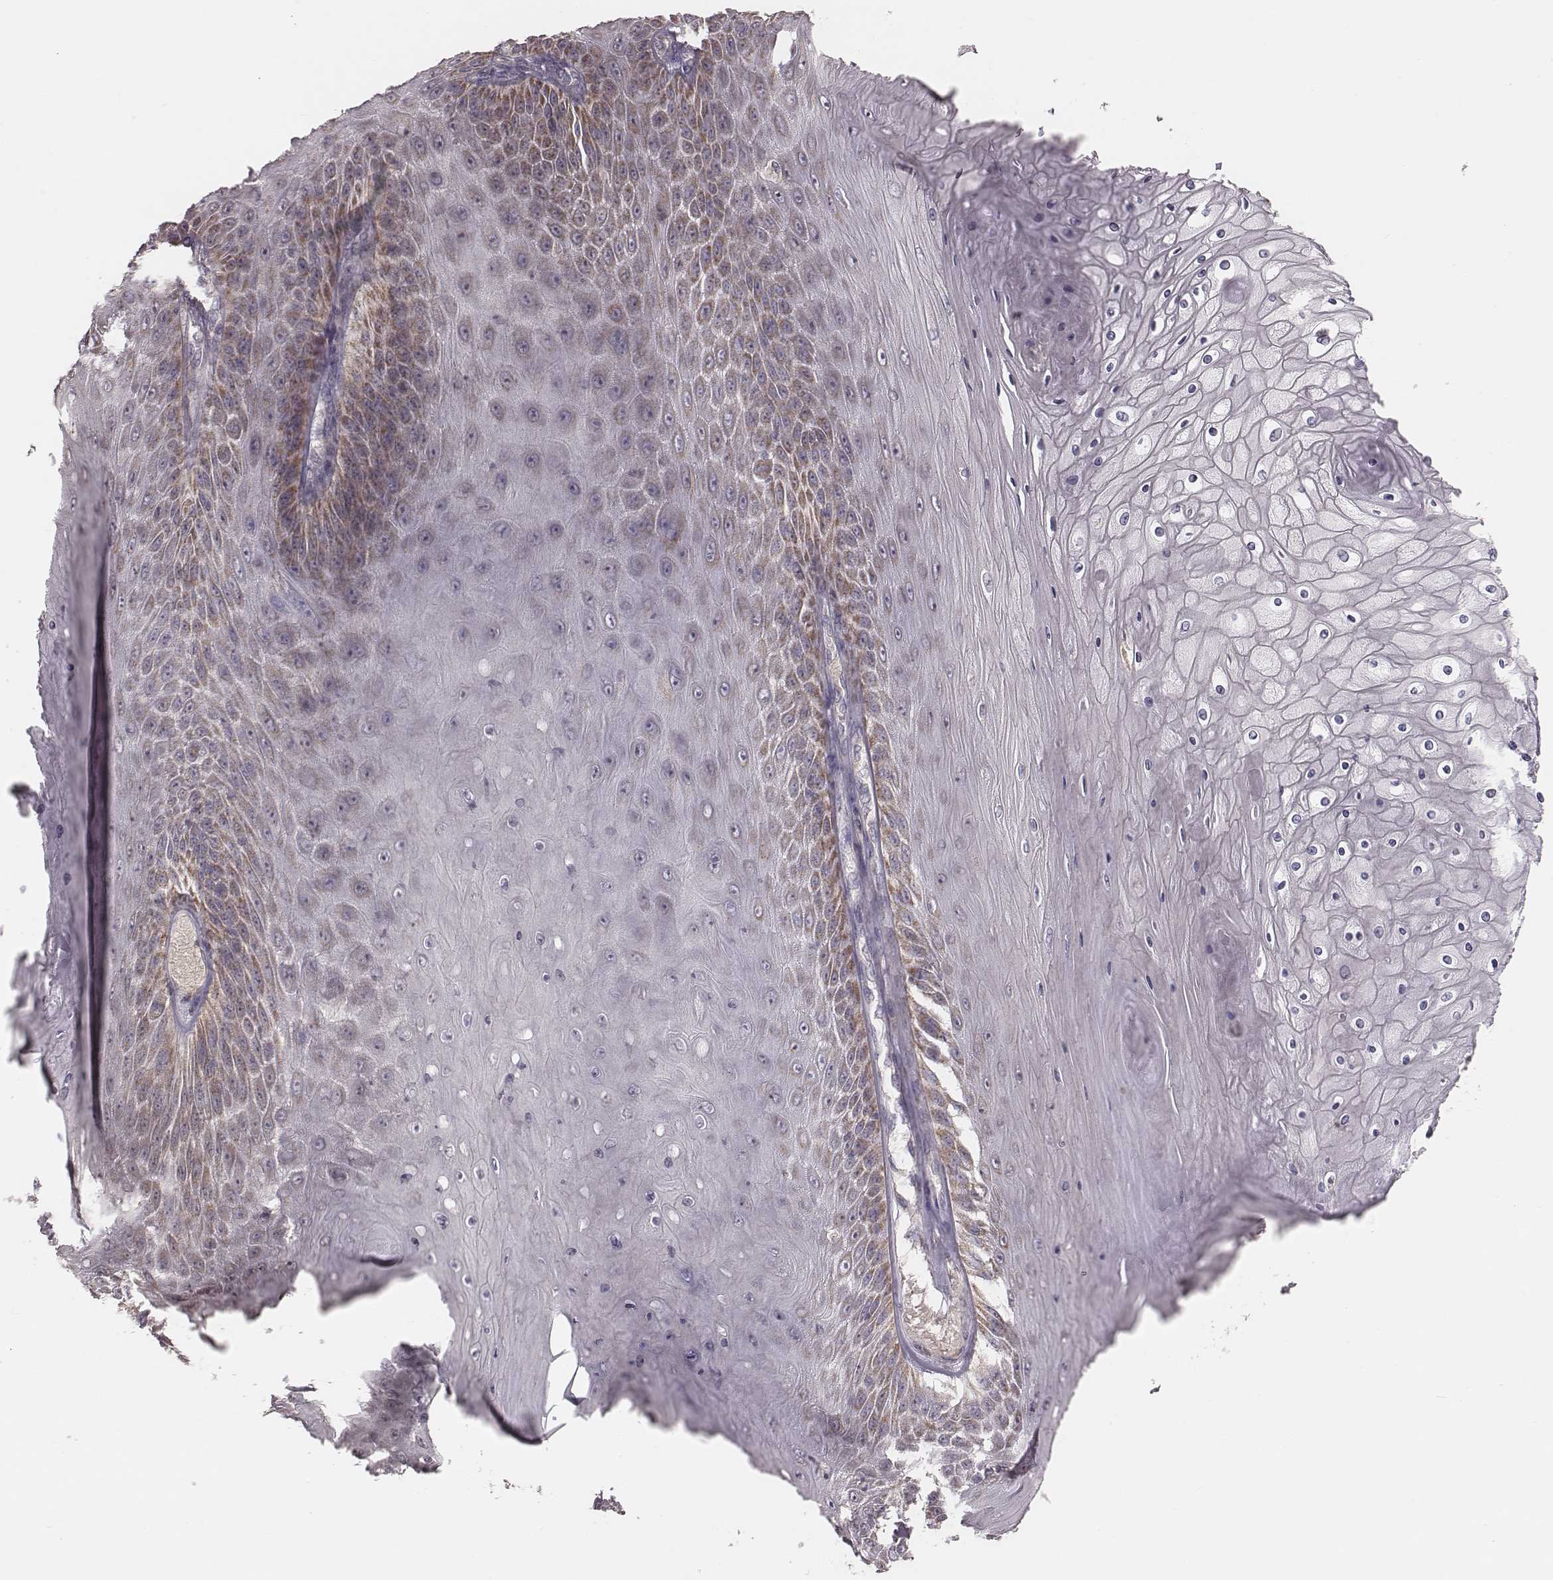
{"staining": {"intensity": "moderate", "quantity": "<25%", "location": "cytoplasmic/membranous"}, "tissue": "skin cancer", "cell_type": "Tumor cells", "image_type": "cancer", "snomed": [{"axis": "morphology", "description": "Squamous cell carcinoma, NOS"}, {"axis": "topography", "description": "Skin"}], "caption": "This is a photomicrograph of immunohistochemistry (IHC) staining of squamous cell carcinoma (skin), which shows moderate expression in the cytoplasmic/membranous of tumor cells.", "gene": "MRPS27", "patient": {"sex": "male", "age": 62}}